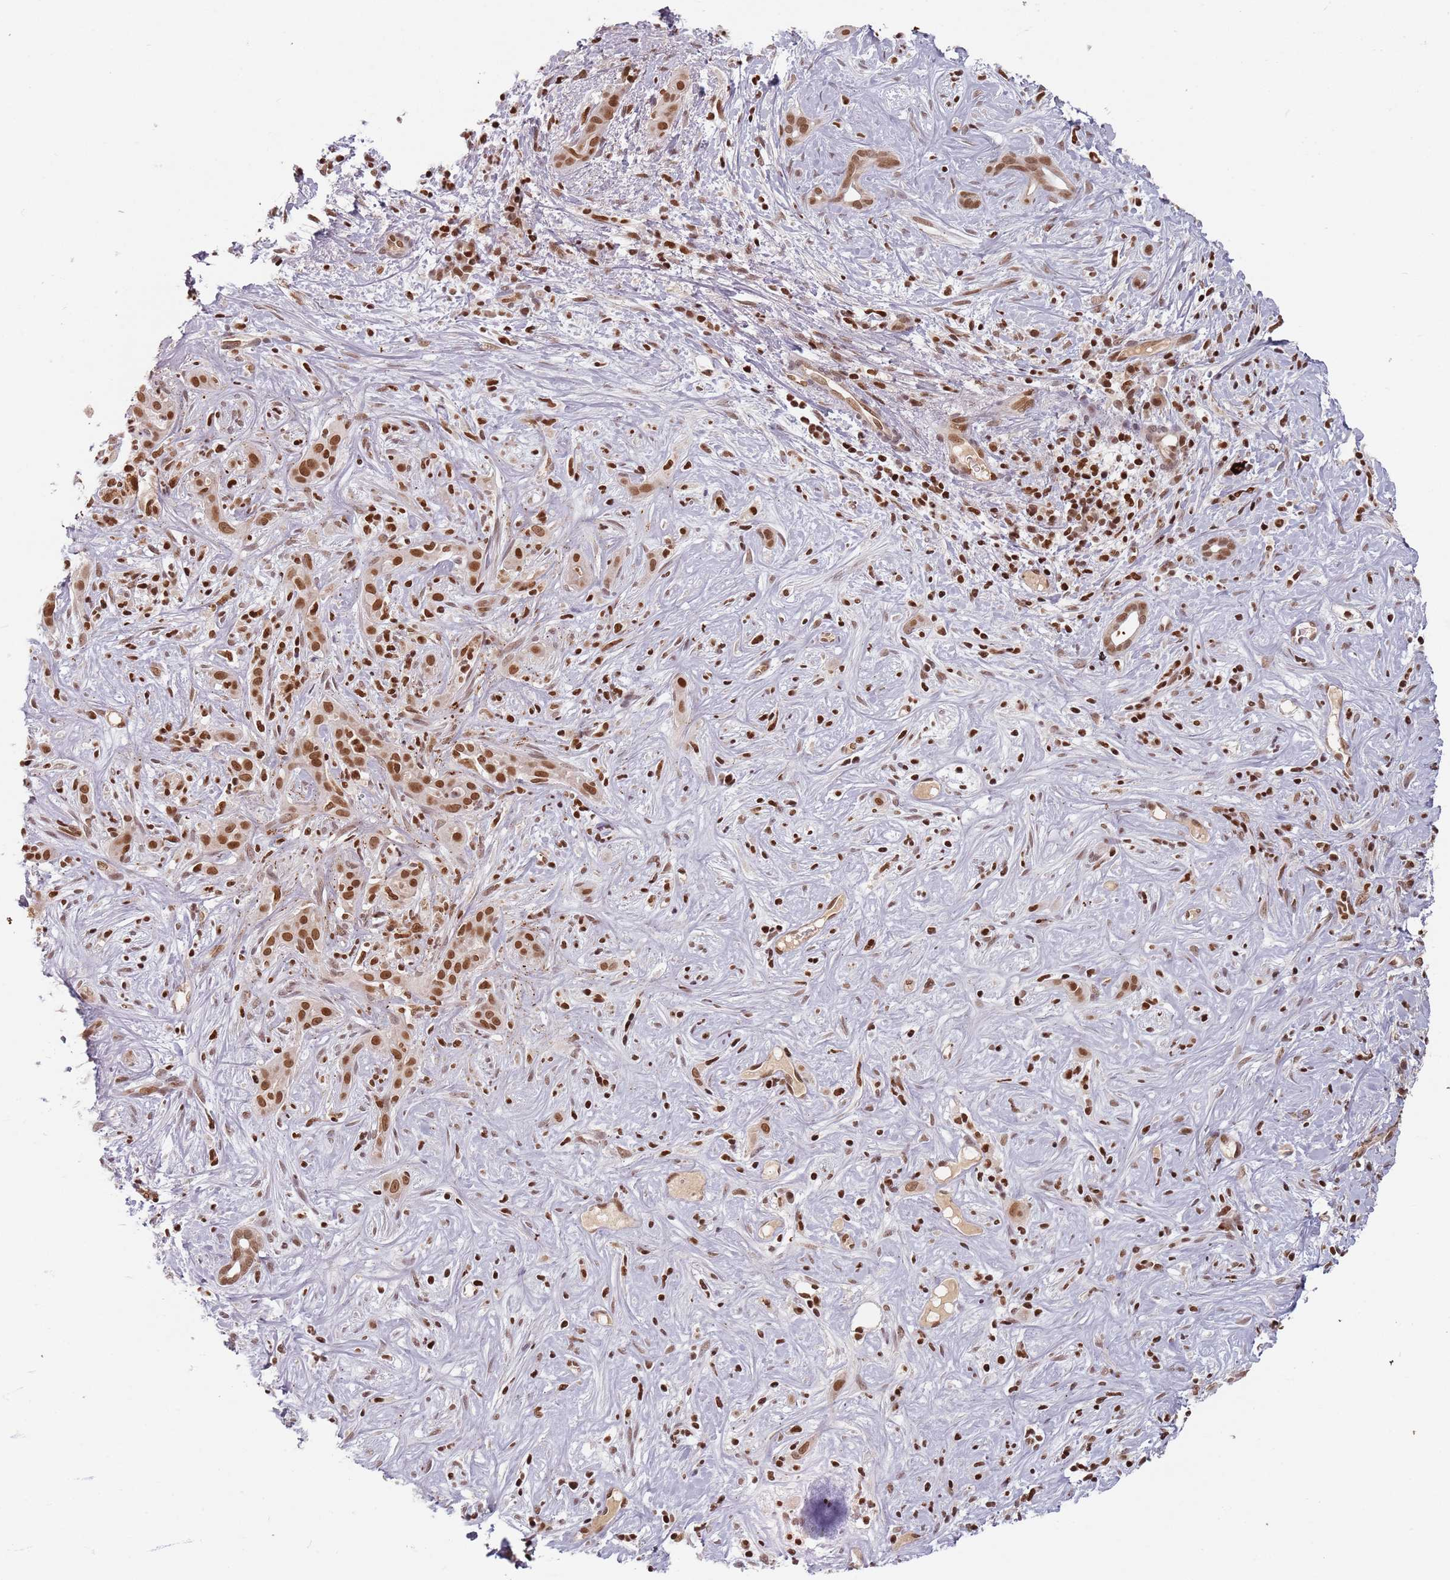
{"staining": {"intensity": "strong", "quantity": ">75%", "location": "cytoplasmic/membranous,nuclear"}, "tissue": "liver cancer", "cell_type": "Tumor cells", "image_type": "cancer", "snomed": [{"axis": "morphology", "description": "Cholangiocarcinoma"}, {"axis": "topography", "description": "Liver"}], "caption": "Liver cancer was stained to show a protein in brown. There is high levels of strong cytoplasmic/membranous and nuclear positivity in approximately >75% of tumor cells.", "gene": "NUP50", "patient": {"sex": "male", "age": 67}}